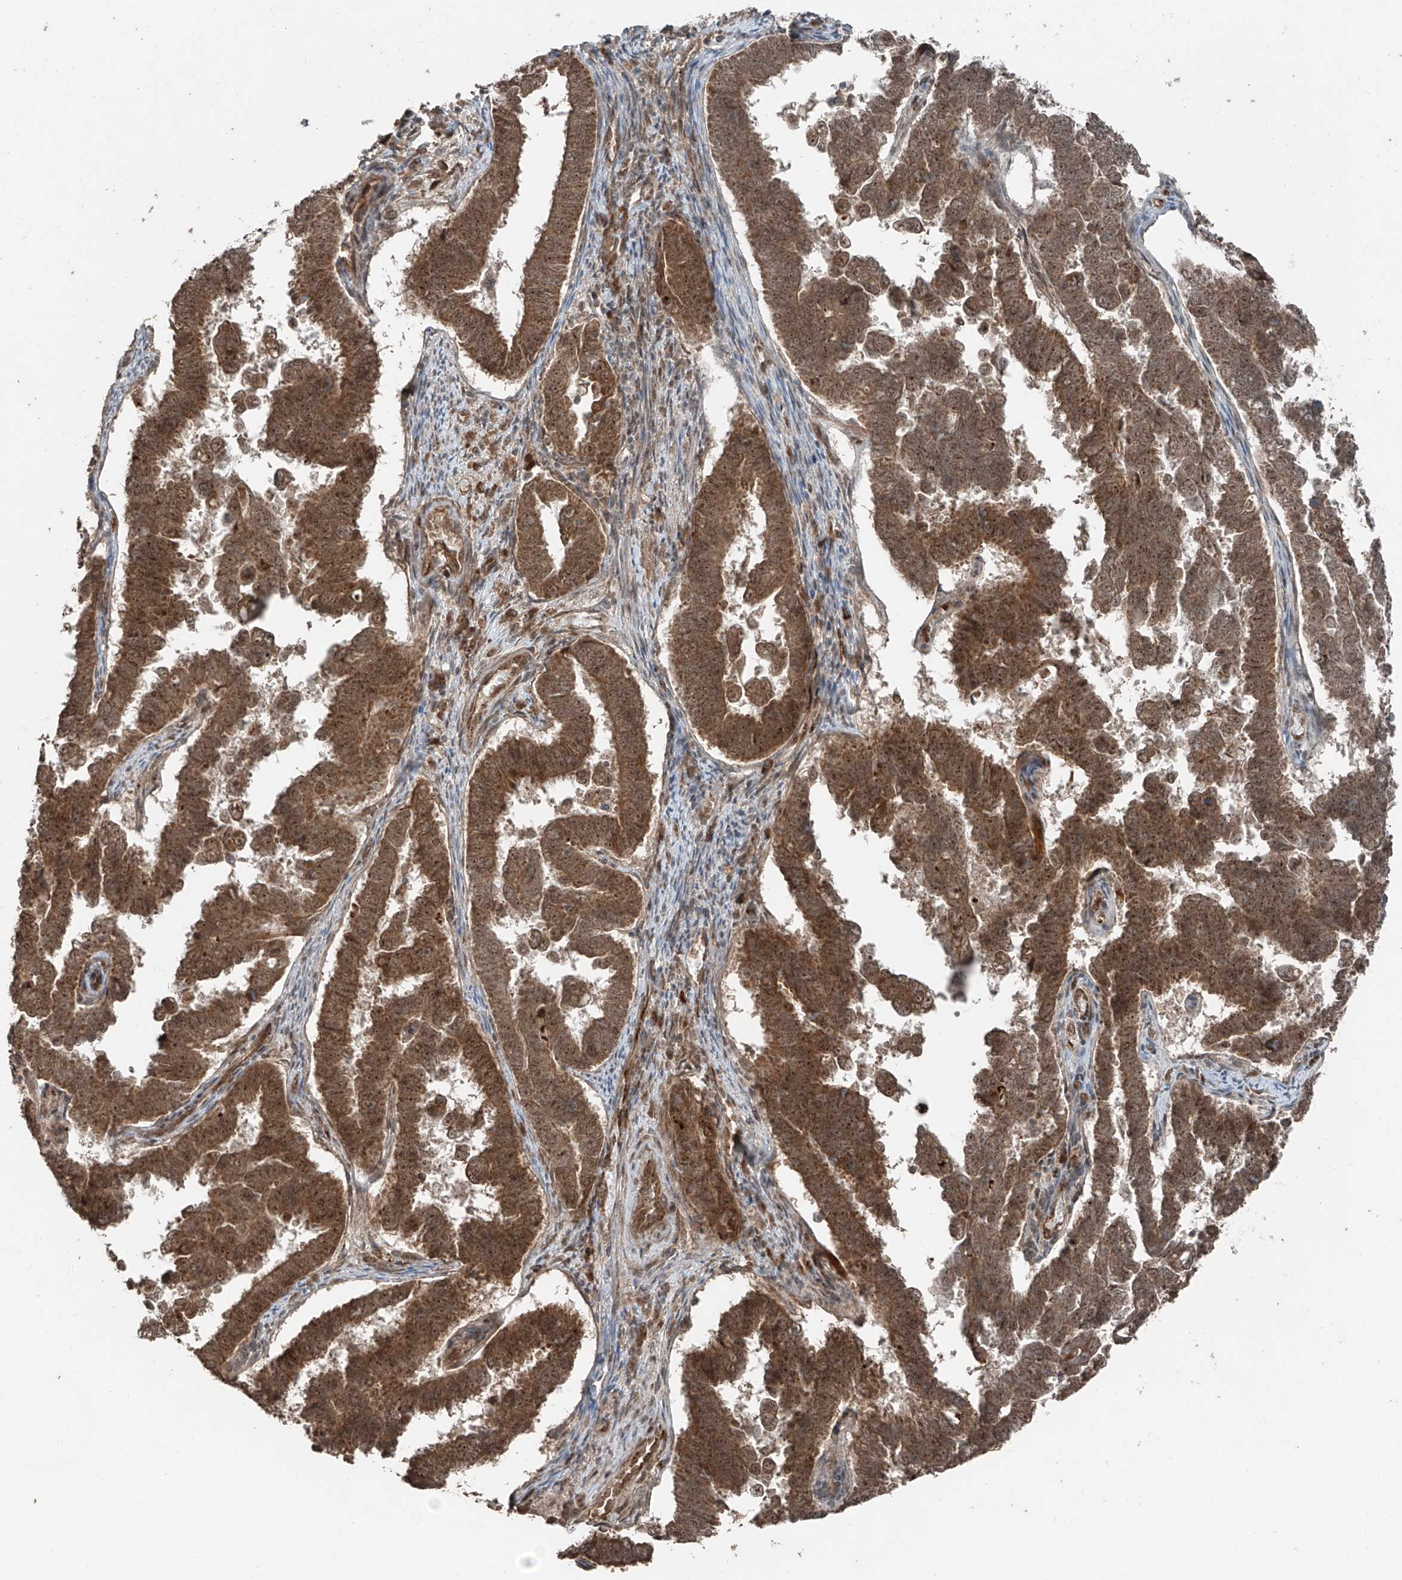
{"staining": {"intensity": "moderate", "quantity": ">75%", "location": "cytoplasmic/membranous,nuclear"}, "tissue": "endometrial cancer", "cell_type": "Tumor cells", "image_type": "cancer", "snomed": [{"axis": "morphology", "description": "Adenocarcinoma, NOS"}, {"axis": "topography", "description": "Endometrium"}], "caption": "A medium amount of moderate cytoplasmic/membranous and nuclear expression is present in approximately >75% of tumor cells in endometrial cancer tissue.", "gene": "ZNF620", "patient": {"sex": "female", "age": 75}}